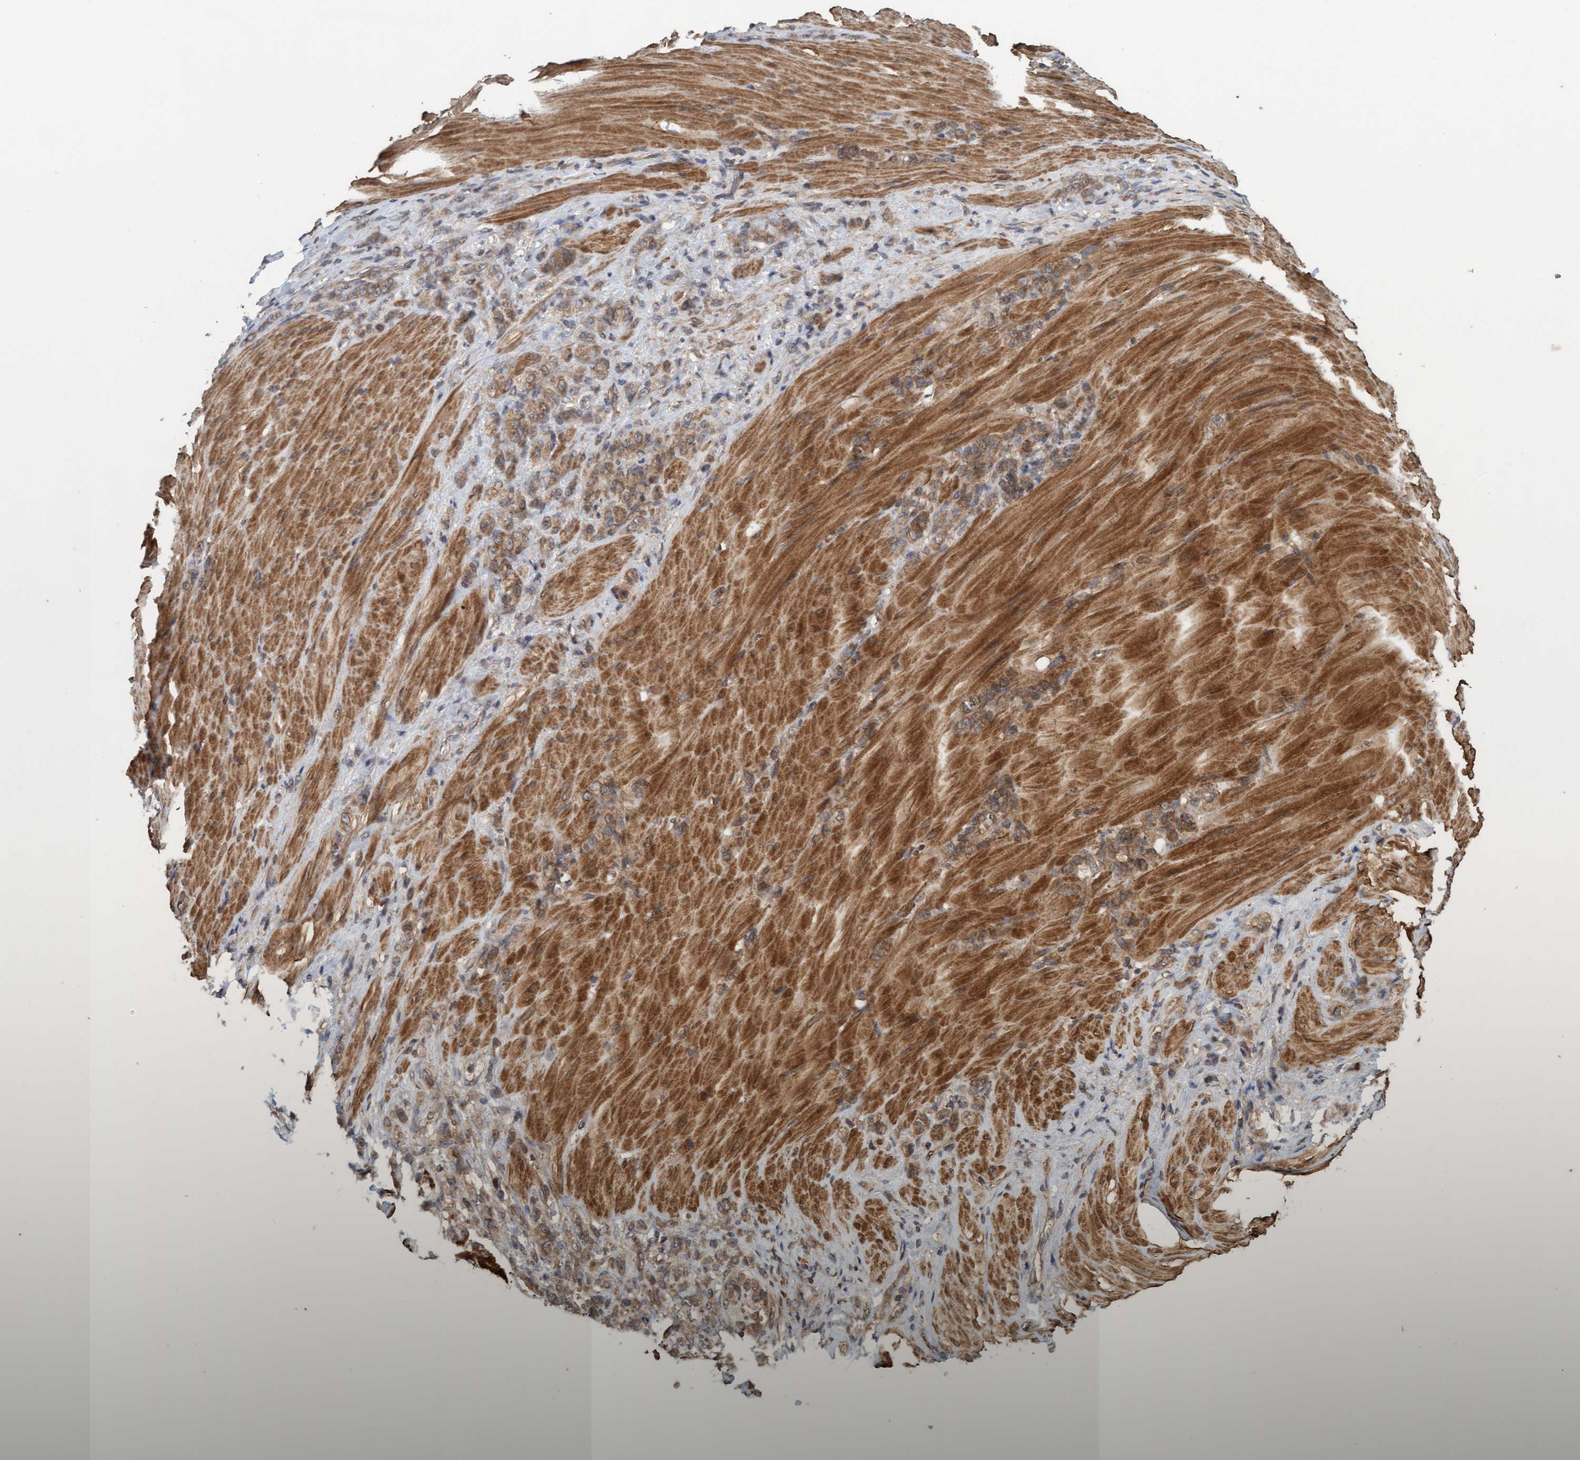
{"staining": {"intensity": "moderate", "quantity": ">75%", "location": "cytoplasmic/membranous"}, "tissue": "stomach cancer", "cell_type": "Tumor cells", "image_type": "cancer", "snomed": [{"axis": "morphology", "description": "Normal tissue, NOS"}, {"axis": "morphology", "description": "Adenocarcinoma, NOS"}, {"axis": "topography", "description": "Stomach"}], "caption": "Adenocarcinoma (stomach) stained with a brown dye reveals moderate cytoplasmic/membranous positive staining in about >75% of tumor cells.", "gene": "FXR2", "patient": {"sex": "male", "age": 82}}